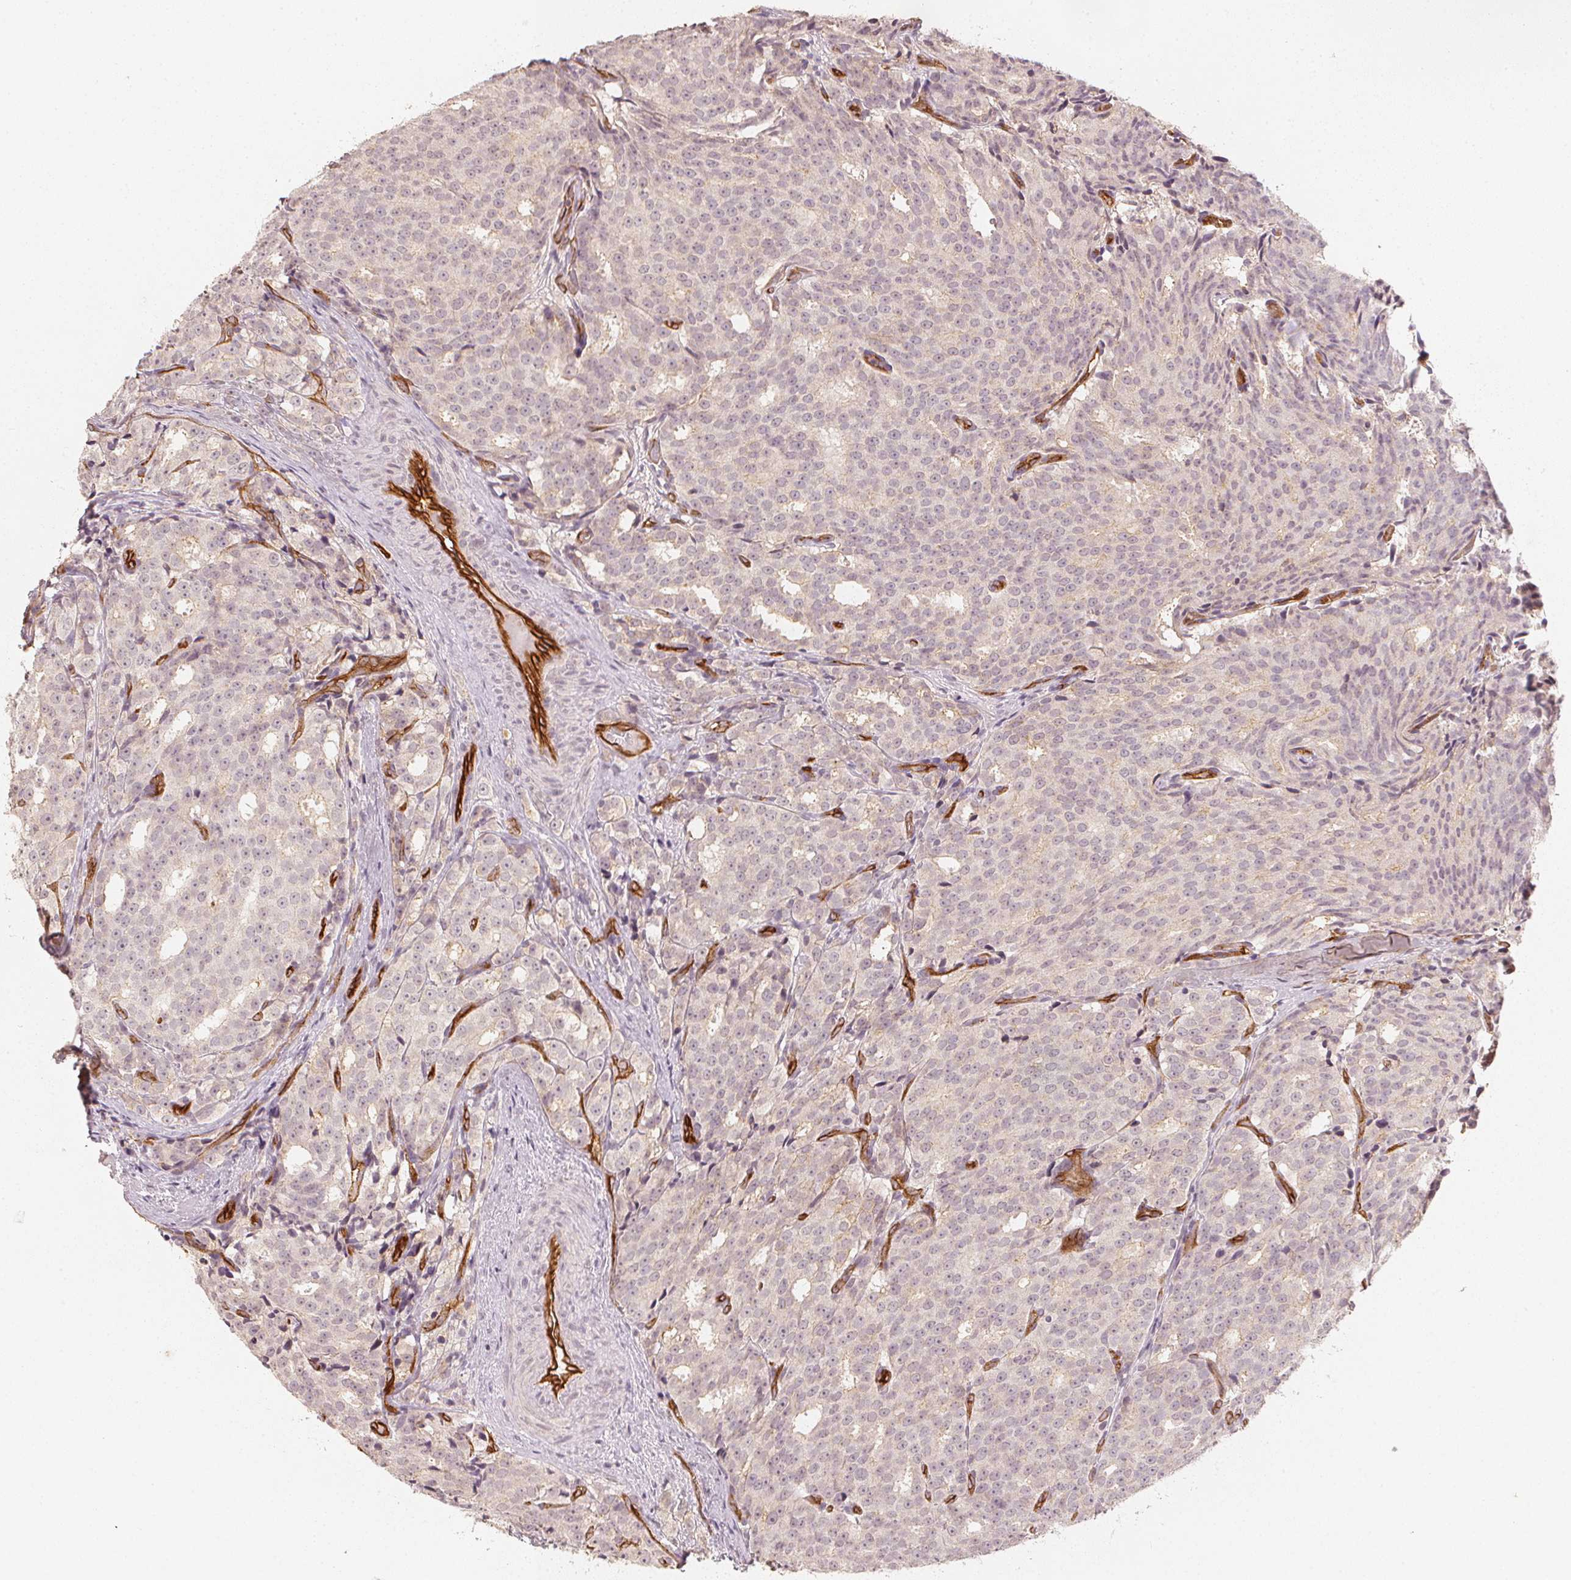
{"staining": {"intensity": "weak", "quantity": "25%-75%", "location": "cytoplasmic/membranous"}, "tissue": "prostate cancer", "cell_type": "Tumor cells", "image_type": "cancer", "snomed": [{"axis": "morphology", "description": "Adenocarcinoma, High grade"}, {"axis": "topography", "description": "Prostate"}], "caption": "Immunohistochemistry (IHC) (DAB) staining of human high-grade adenocarcinoma (prostate) shows weak cytoplasmic/membranous protein positivity in approximately 25%-75% of tumor cells.", "gene": "CIB1", "patient": {"sex": "male", "age": 53}}